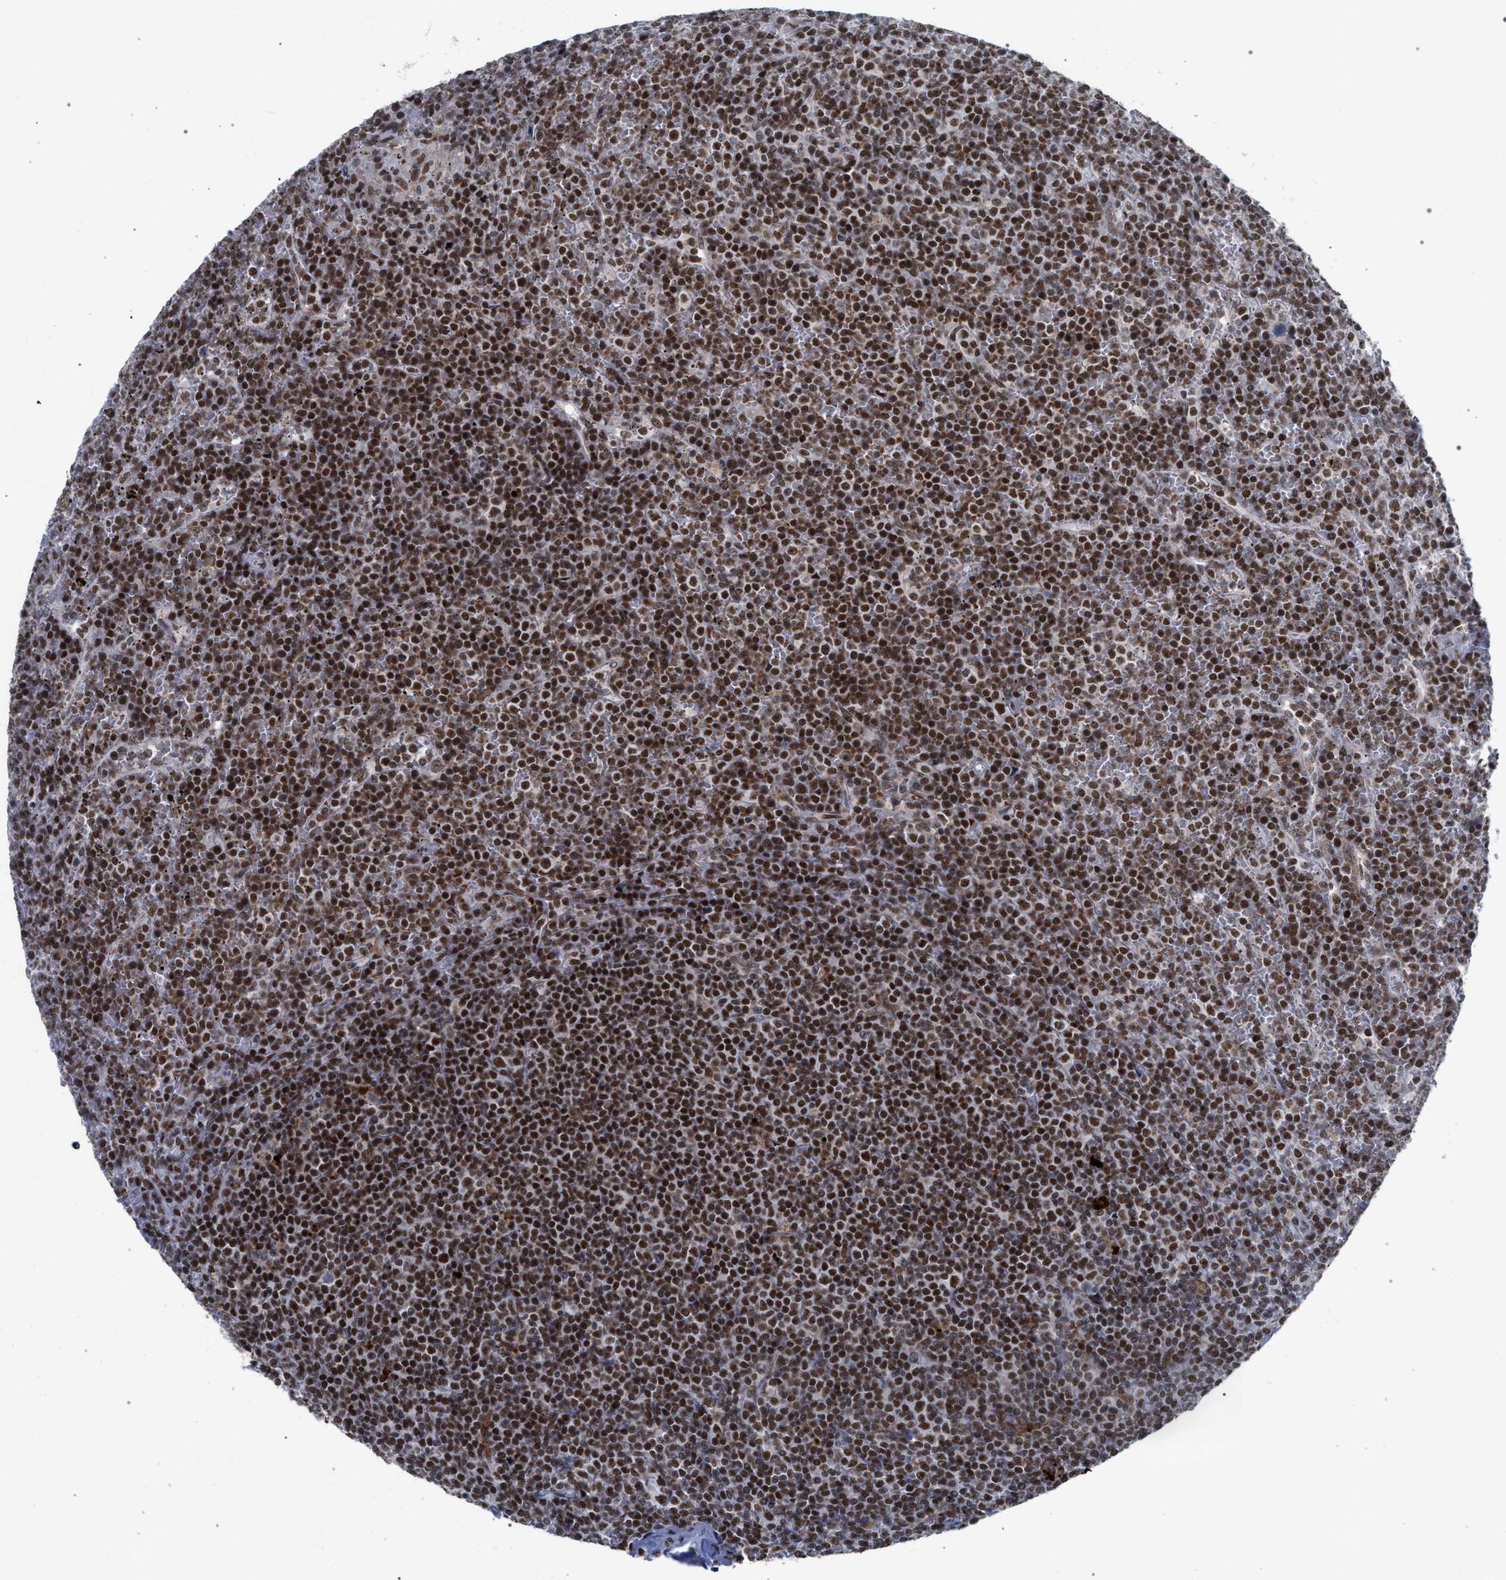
{"staining": {"intensity": "strong", "quantity": ">75%", "location": "nuclear"}, "tissue": "lymphoma", "cell_type": "Tumor cells", "image_type": "cancer", "snomed": [{"axis": "morphology", "description": "Malignant lymphoma, non-Hodgkin's type, Low grade"}, {"axis": "topography", "description": "Spleen"}], "caption": "Protein staining of lymphoma tissue reveals strong nuclear positivity in approximately >75% of tumor cells. (Stains: DAB in brown, nuclei in blue, Microscopy: brightfield microscopy at high magnification).", "gene": "SCAF4", "patient": {"sex": "female", "age": 19}}